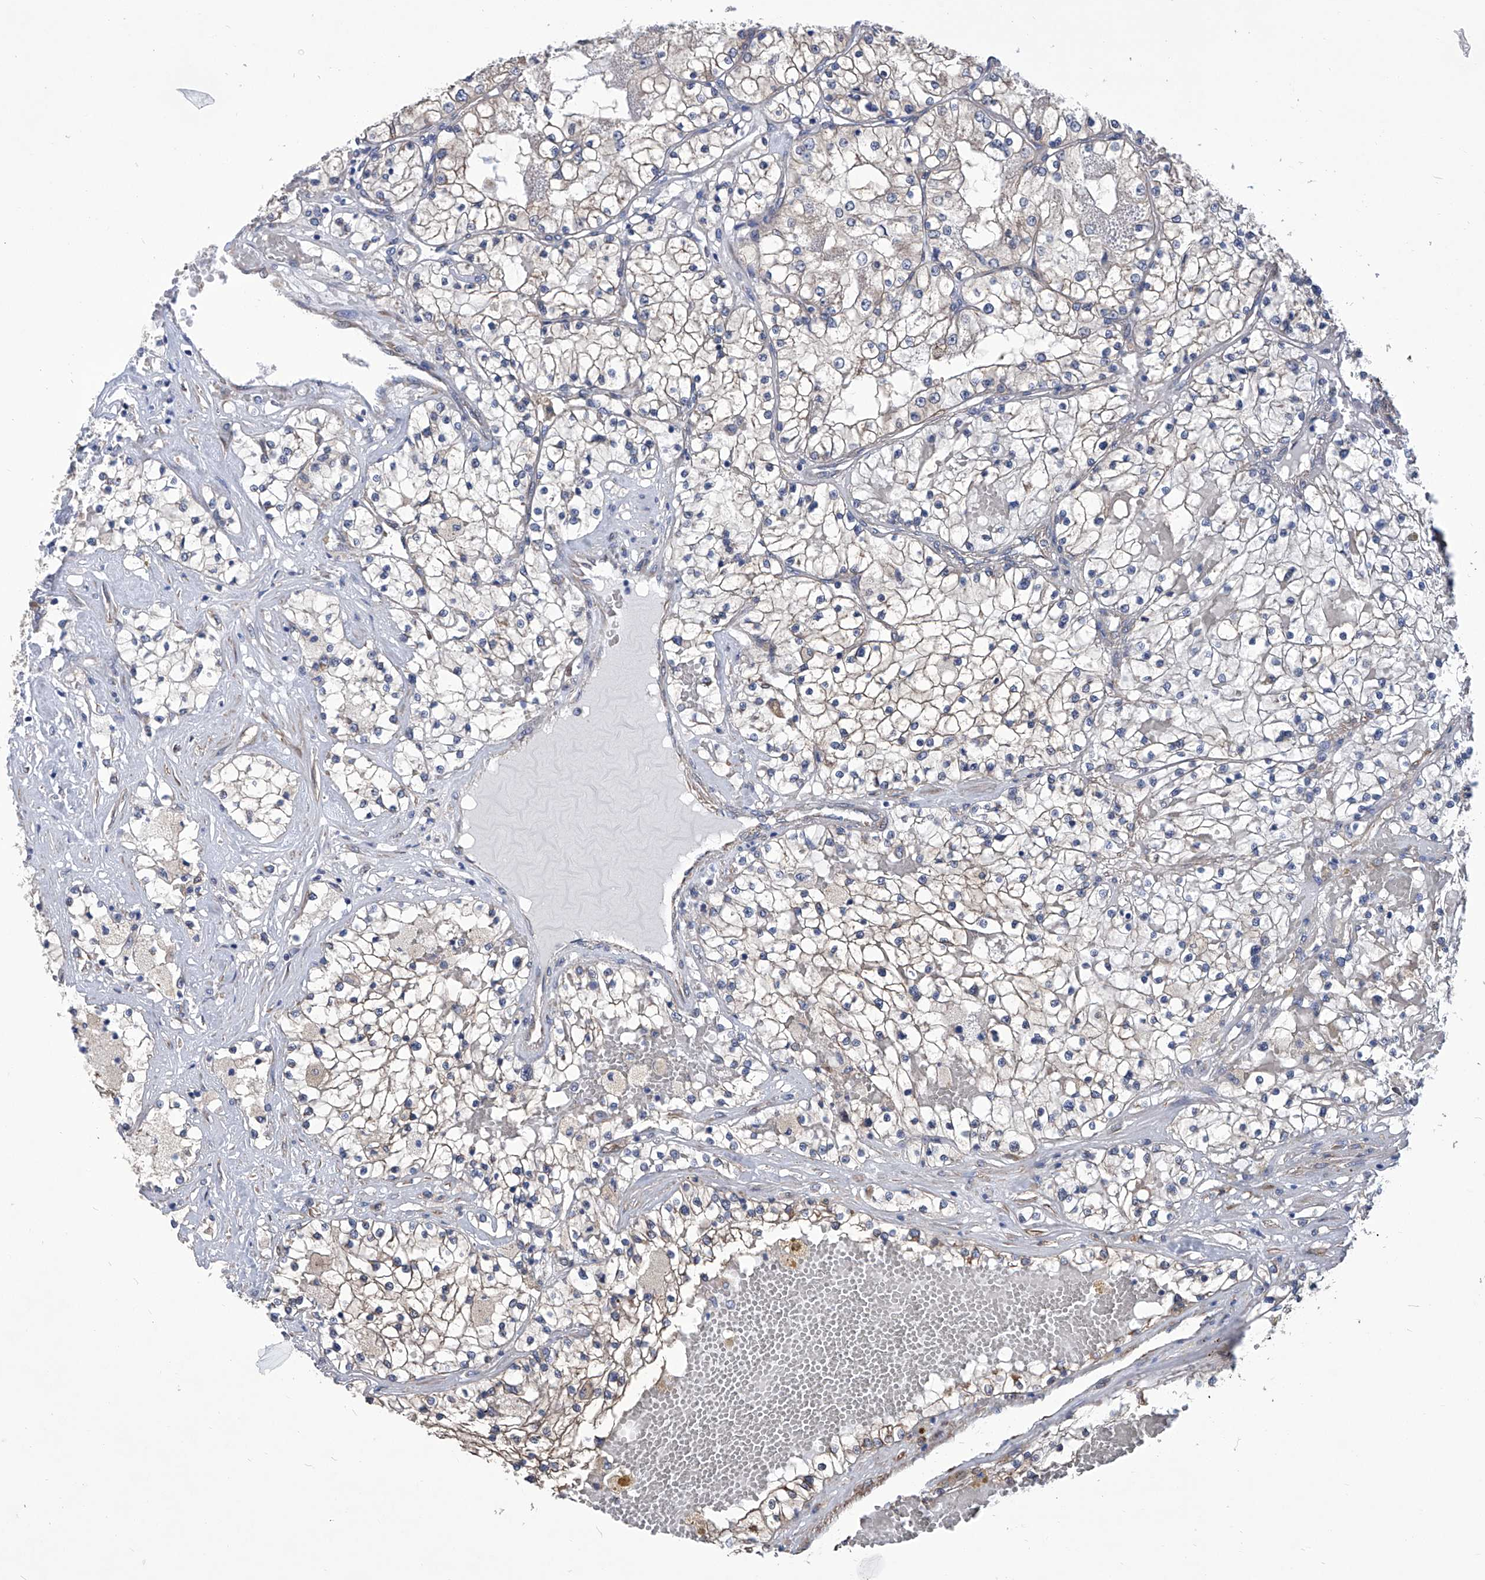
{"staining": {"intensity": "weak", "quantity": "<25%", "location": "cytoplasmic/membranous"}, "tissue": "renal cancer", "cell_type": "Tumor cells", "image_type": "cancer", "snomed": [{"axis": "morphology", "description": "Normal tissue, NOS"}, {"axis": "morphology", "description": "Adenocarcinoma, NOS"}, {"axis": "topography", "description": "Kidney"}], "caption": "There is no significant expression in tumor cells of renal adenocarcinoma.", "gene": "SMS", "patient": {"sex": "male", "age": 68}}